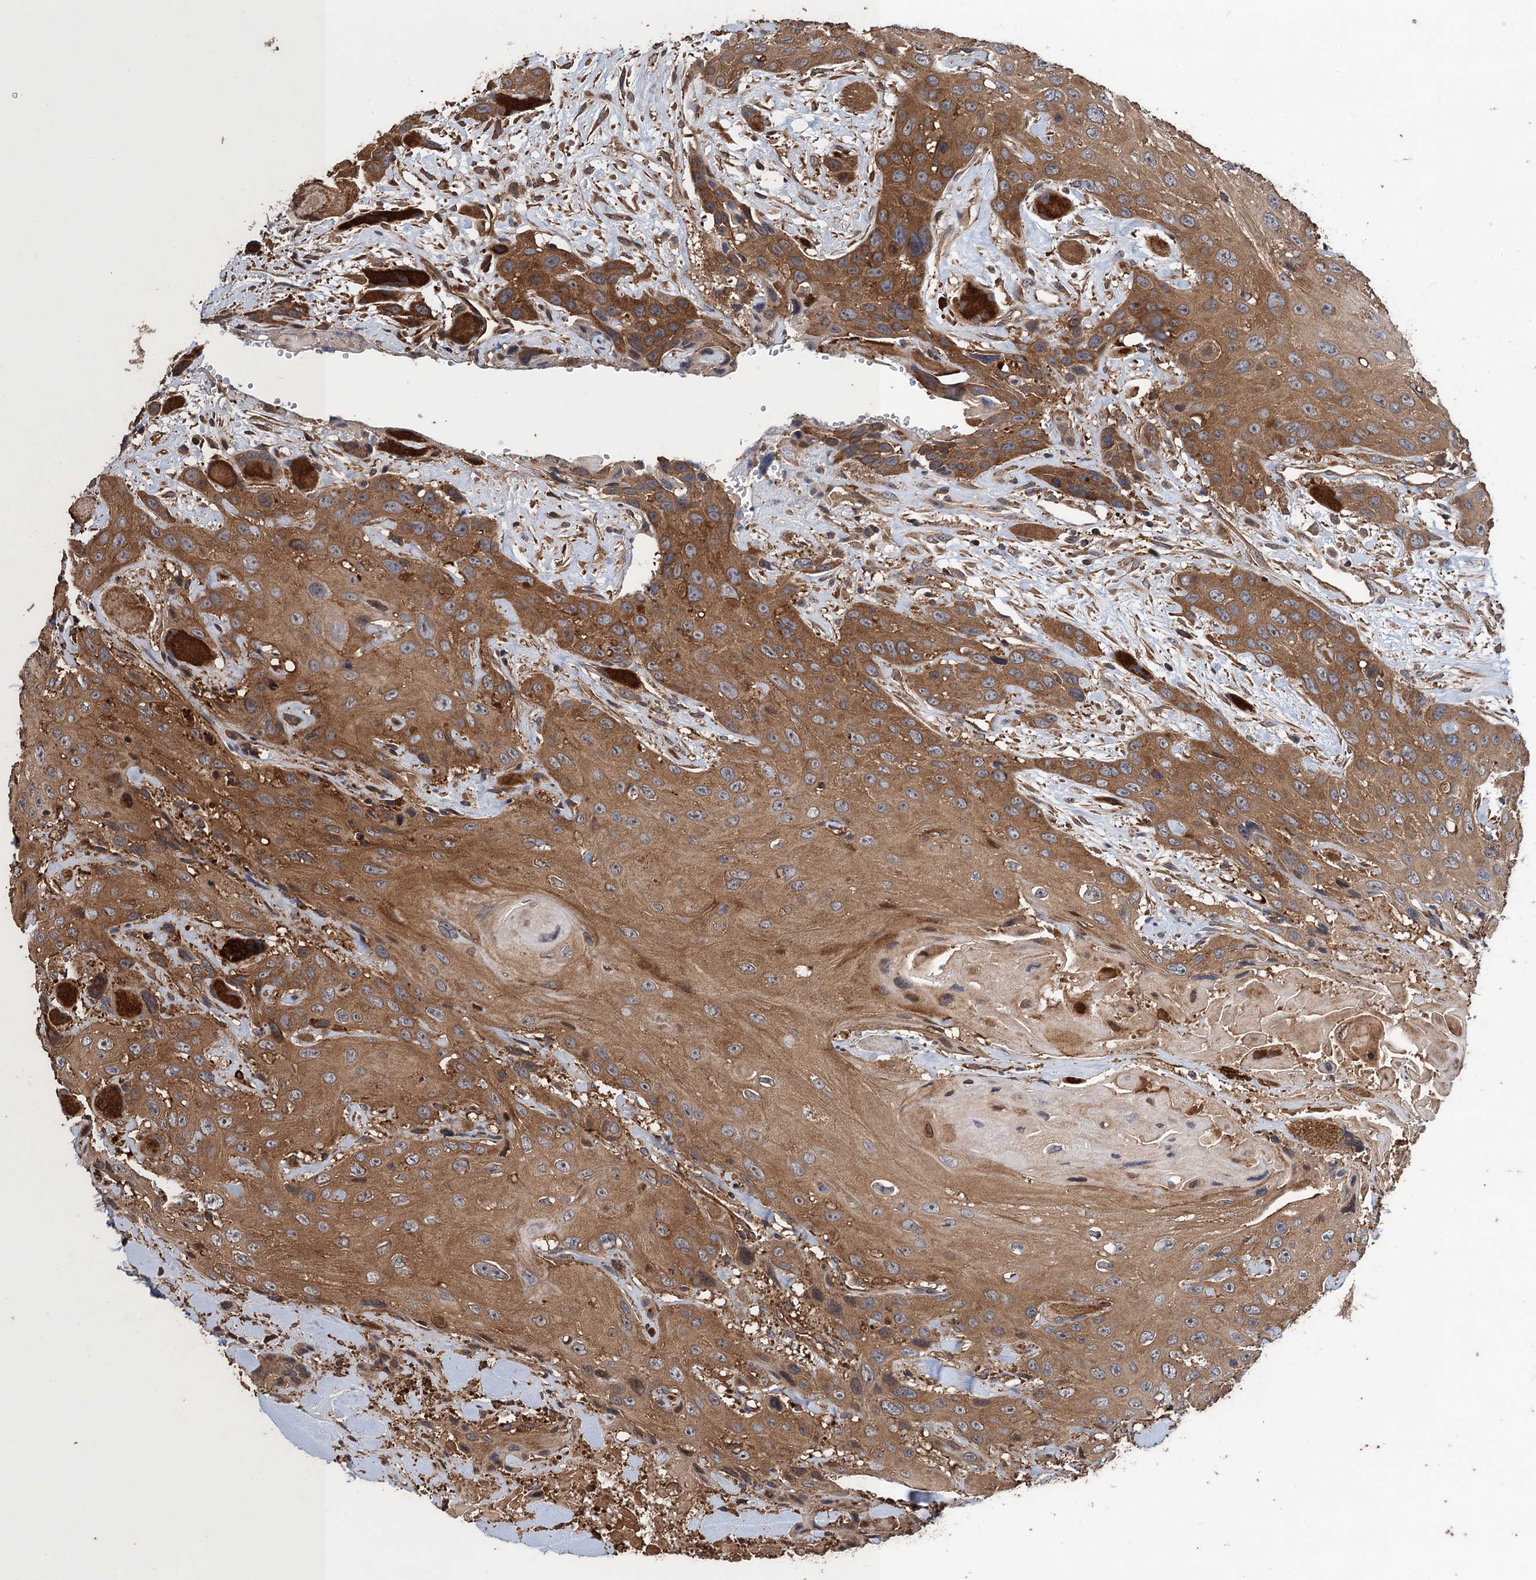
{"staining": {"intensity": "moderate", "quantity": ">75%", "location": "cytoplasmic/membranous"}, "tissue": "head and neck cancer", "cell_type": "Tumor cells", "image_type": "cancer", "snomed": [{"axis": "morphology", "description": "Squamous cell carcinoma, NOS"}, {"axis": "topography", "description": "Head-Neck"}], "caption": "An immunohistochemistry micrograph of tumor tissue is shown. Protein staining in brown highlights moderate cytoplasmic/membranous positivity in head and neck cancer (squamous cell carcinoma) within tumor cells.", "gene": "PPP4R1", "patient": {"sex": "male", "age": 81}}